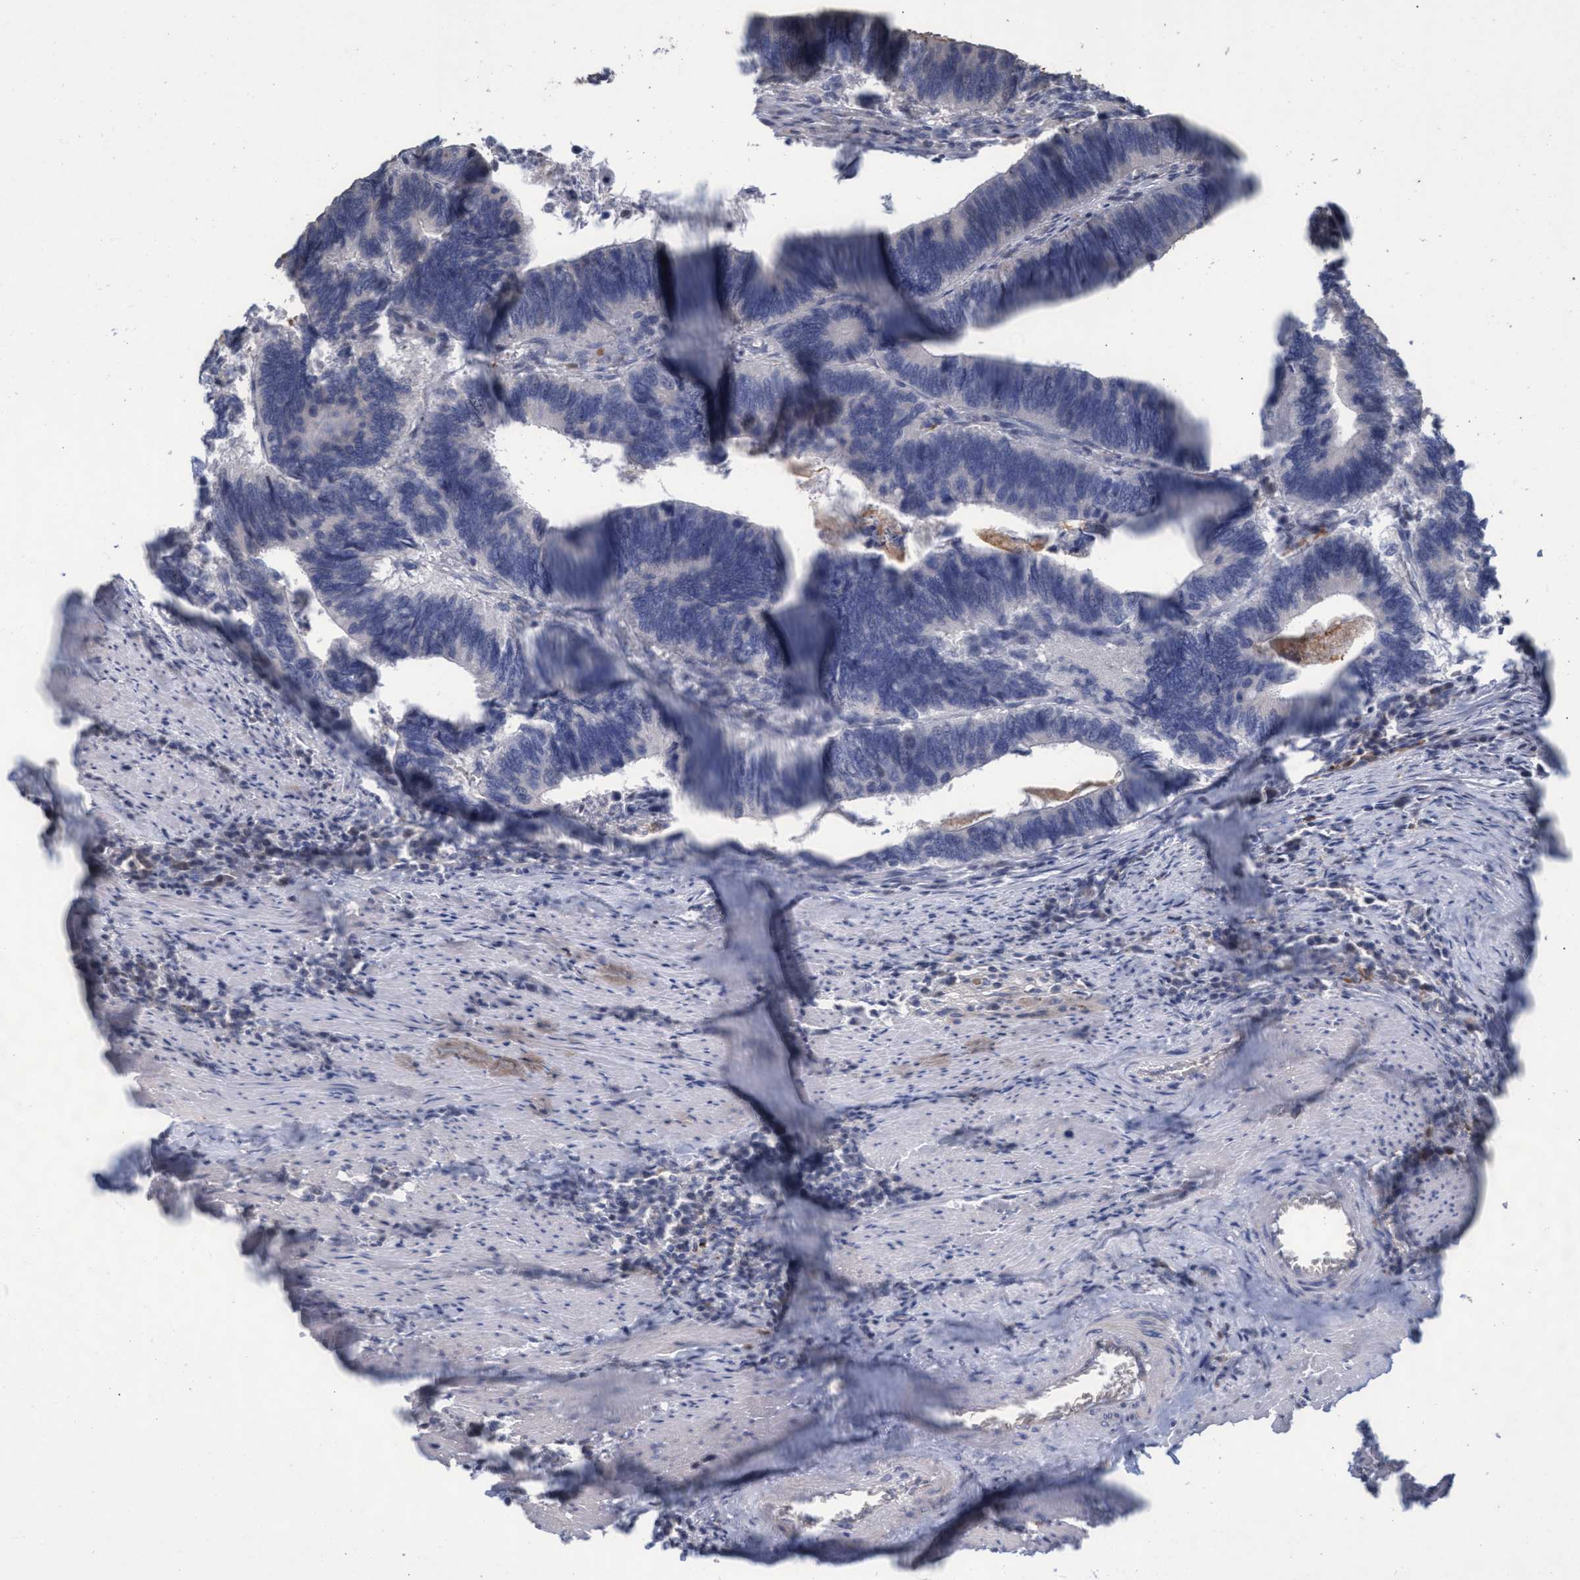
{"staining": {"intensity": "negative", "quantity": "none", "location": "none"}, "tissue": "colorectal cancer", "cell_type": "Tumor cells", "image_type": "cancer", "snomed": [{"axis": "morphology", "description": "Adenocarcinoma, NOS"}, {"axis": "topography", "description": "Colon"}], "caption": "Immunohistochemistry micrograph of neoplastic tissue: human colorectal cancer stained with DAB exhibits no significant protein staining in tumor cells.", "gene": "KCNC2", "patient": {"sex": "male", "age": 72}}